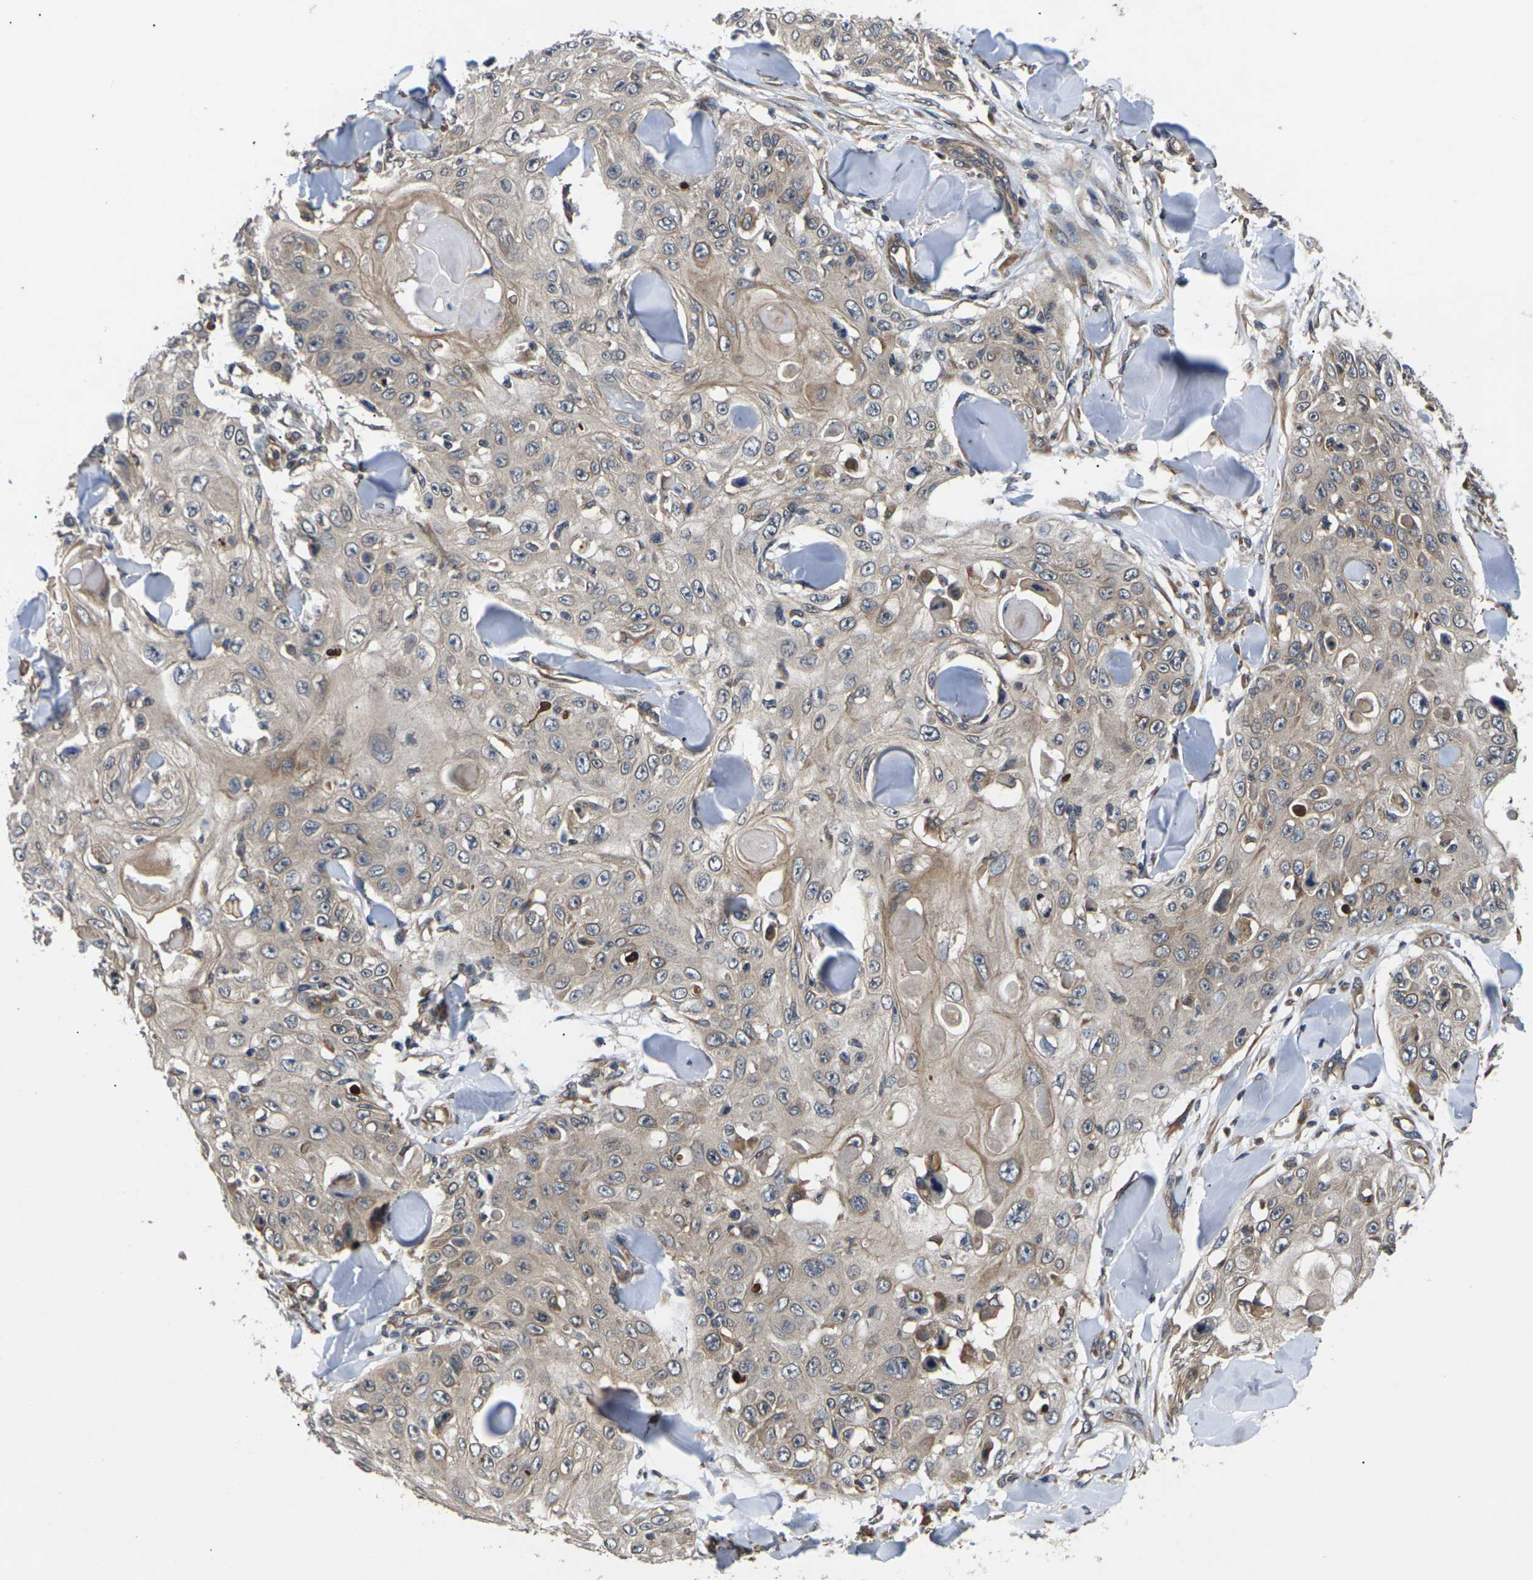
{"staining": {"intensity": "weak", "quantity": ">75%", "location": "cytoplasmic/membranous"}, "tissue": "skin cancer", "cell_type": "Tumor cells", "image_type": "cancer", "snomed": [{"axis": "morphology", "description": "Squamous cell carcinoma, NOS"}, {"axis": "topography", "description": "Skin"}], "caption": "A brown stain labels weak cytoplasmic/membranous expression of a protein in squamous cell carcinoma (skin) tumor cells.", "gene": "DKK2", "patient": {"sex": "male", "age": 86}}